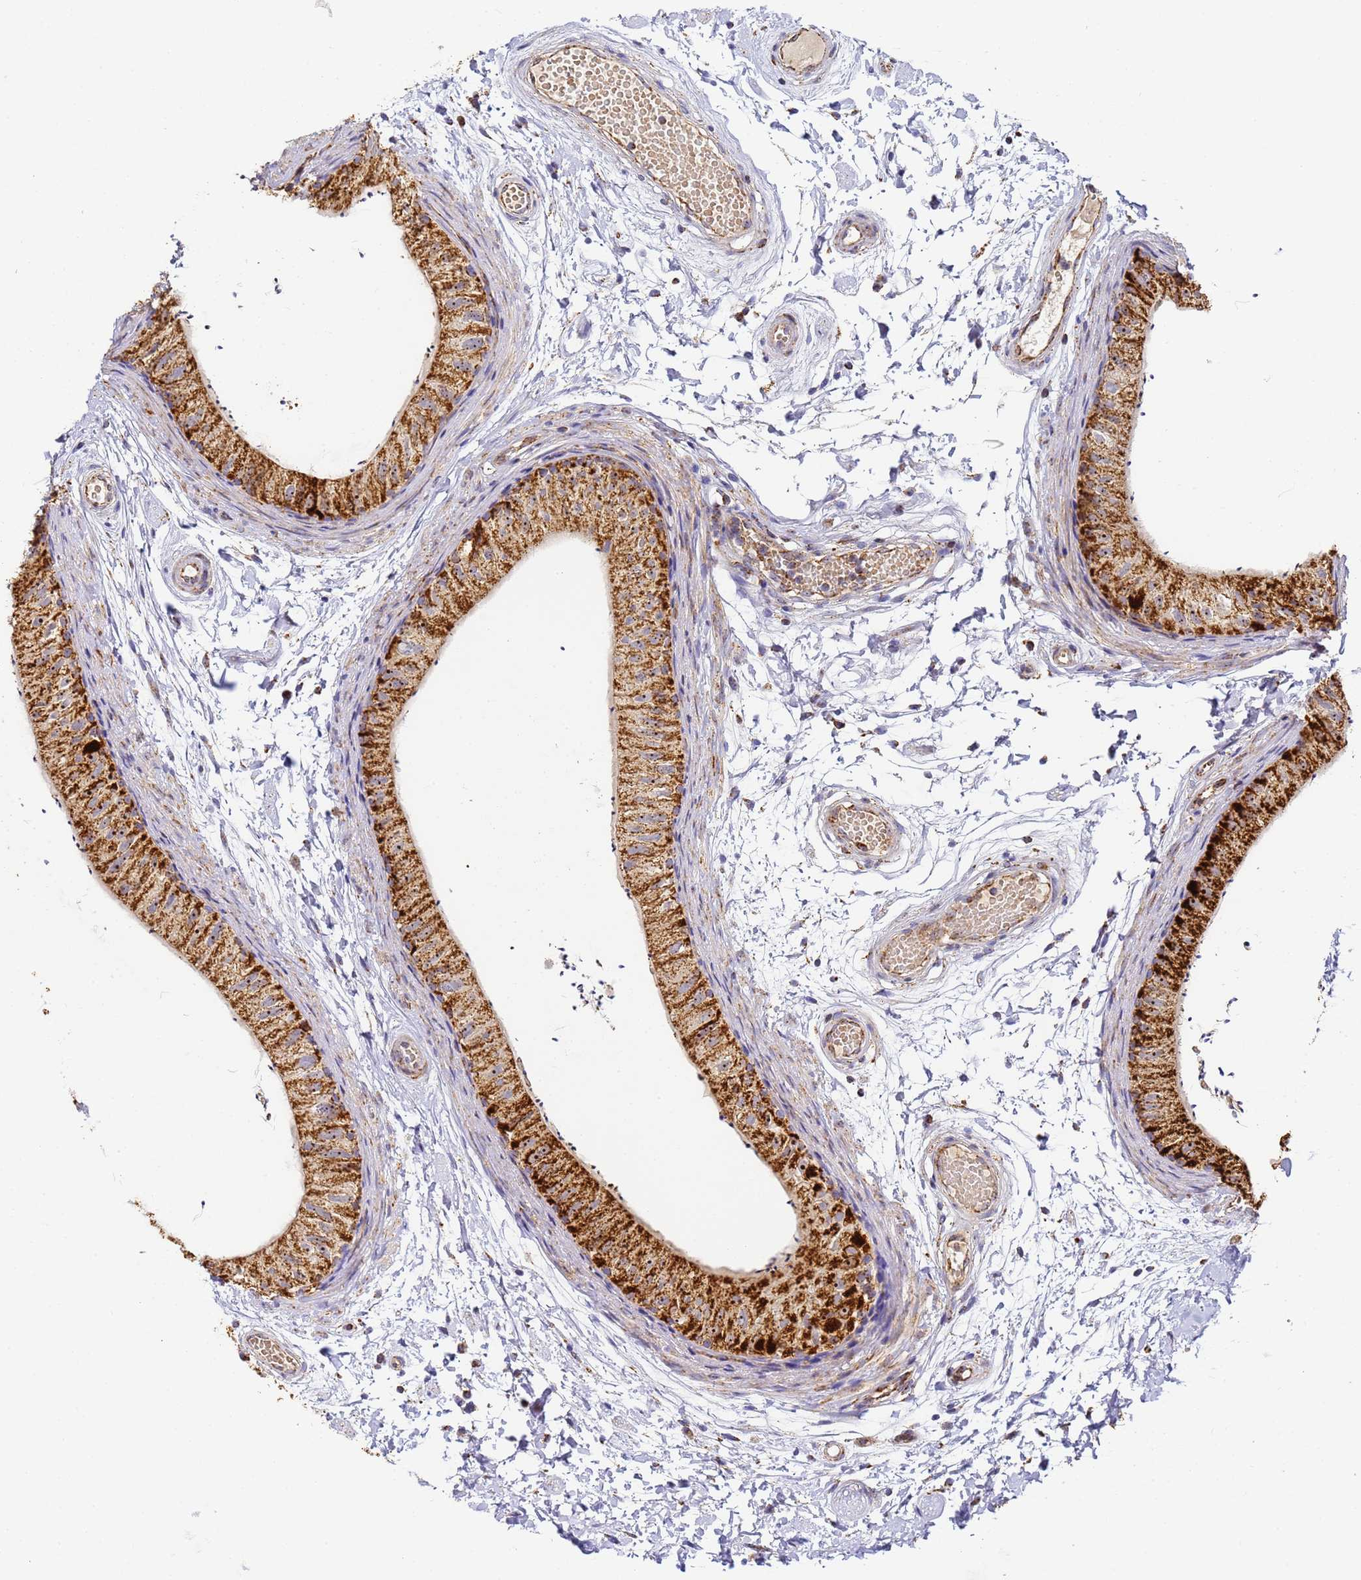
{"staining": {"intensity": "strong", "quantity": ">75%", "location": "cytoplasmic/membranous"}, "tissue": "epididymis", "cell_type": "Glandular cells", "image_type": "normal", "snomed": [{"axis": "morphology", "description": "Normal tissue, NOS"}, {"axis": "topography", "description": "Epididymis"}], "caption": "An IHC histopathology image of benign tissue is shown. Protein staining in brown labels strong cytoplasmic/membranous positivity in epididymis within glandular cells.", "gene": "FRG2B", "patient": {"sex": "male", "age": 50}}